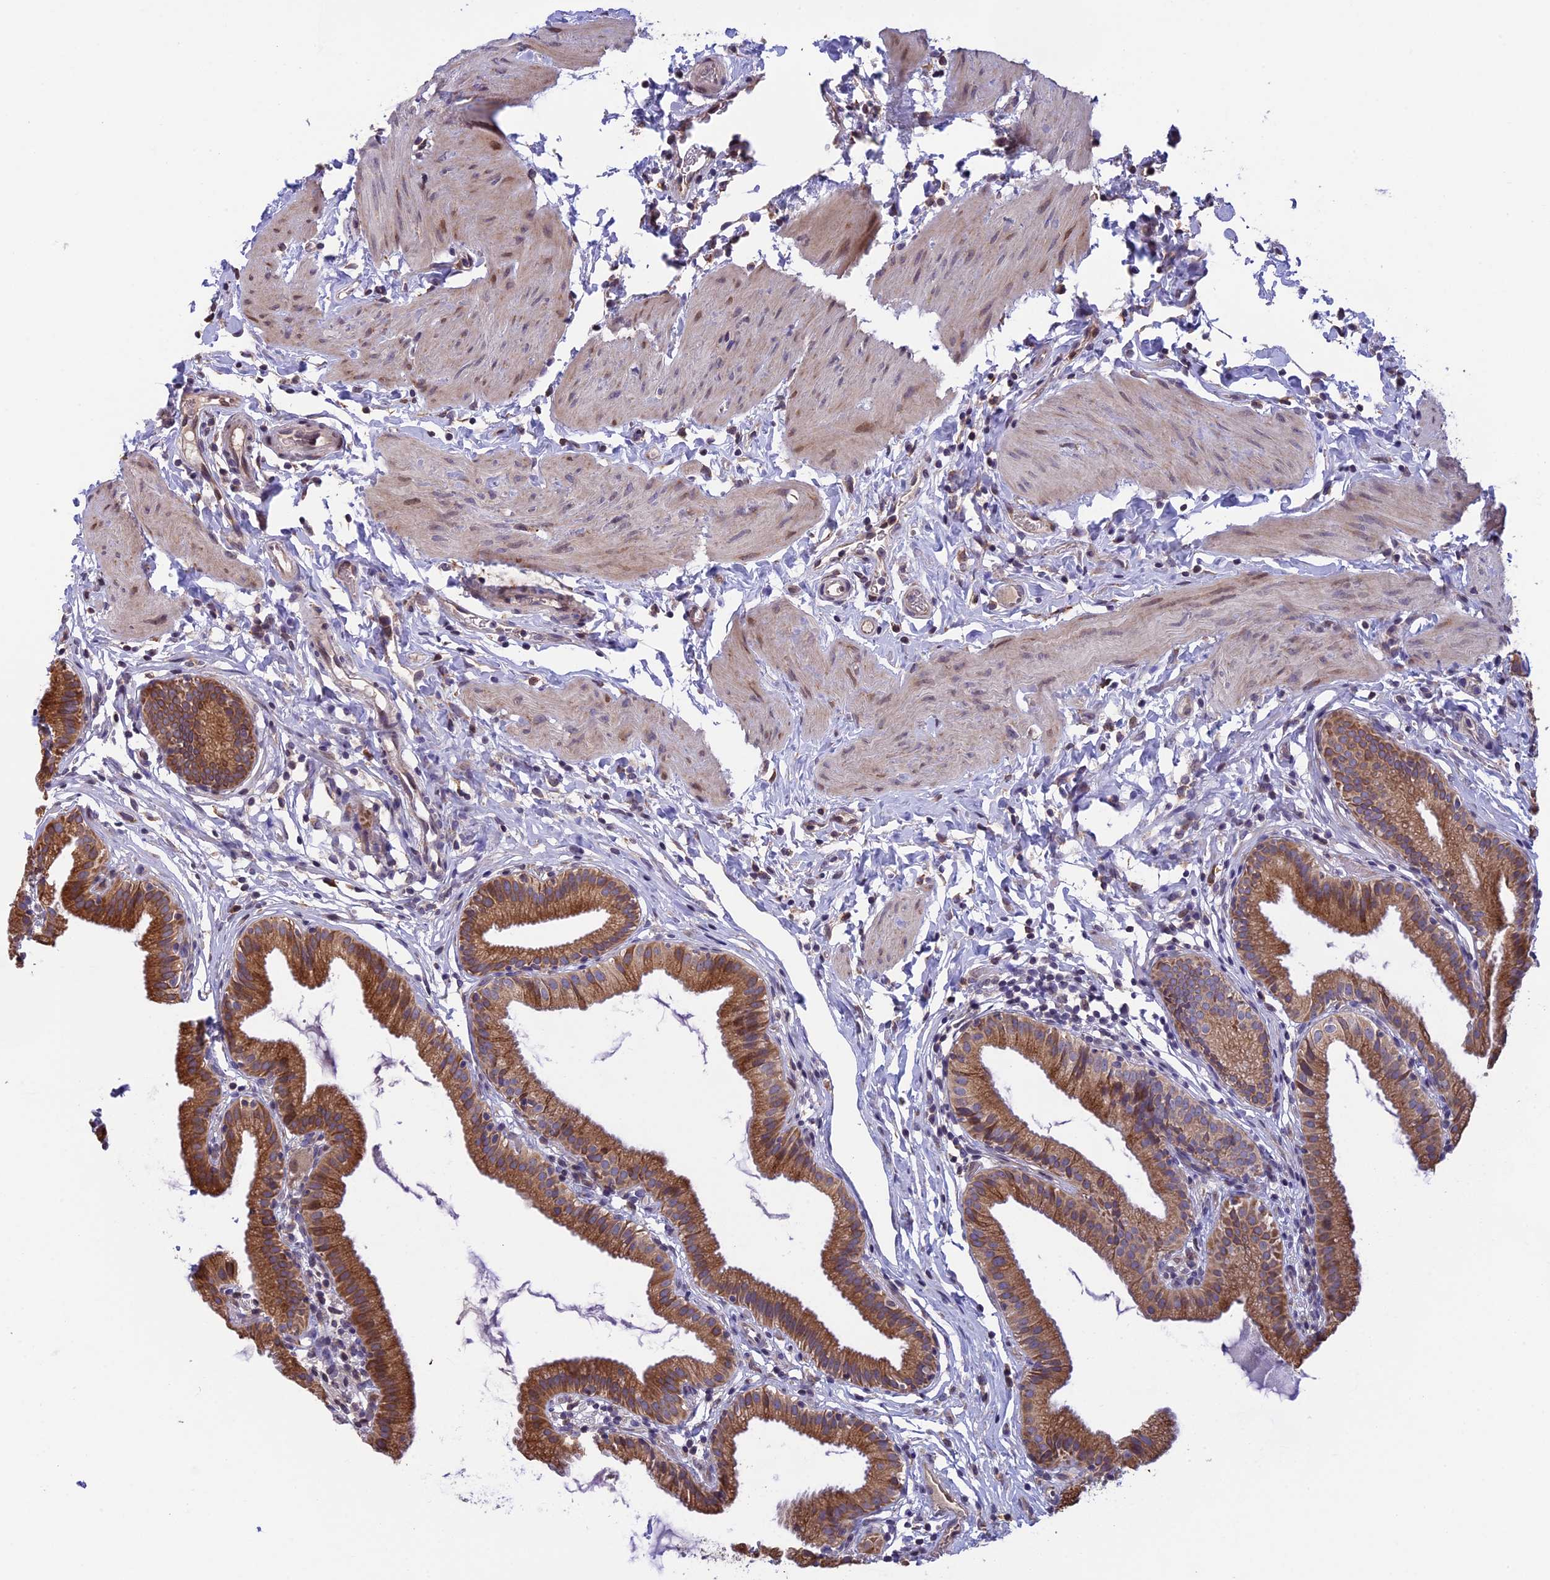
{"staining": {"intensity": "moderate", "quantity": ">75%", "location": "cytoplasmic/membranous"}, "tissue": "gallbladder", "cell_type": "Glandular cells", "image_type": "normal", "snomed": [{"axis": "morphology", "description": "Normal tissue, NOS"}, {"axis": "topography", "description": "Gallbladder"}], "caption": "Glandular cells exhibit medium levels of moderate cytoplasmic/membranous staining in approximately >75% of cells in normal gallbladder.", "gene": "DMRTA2", "patient": {"sex": "female", "age": 46}}